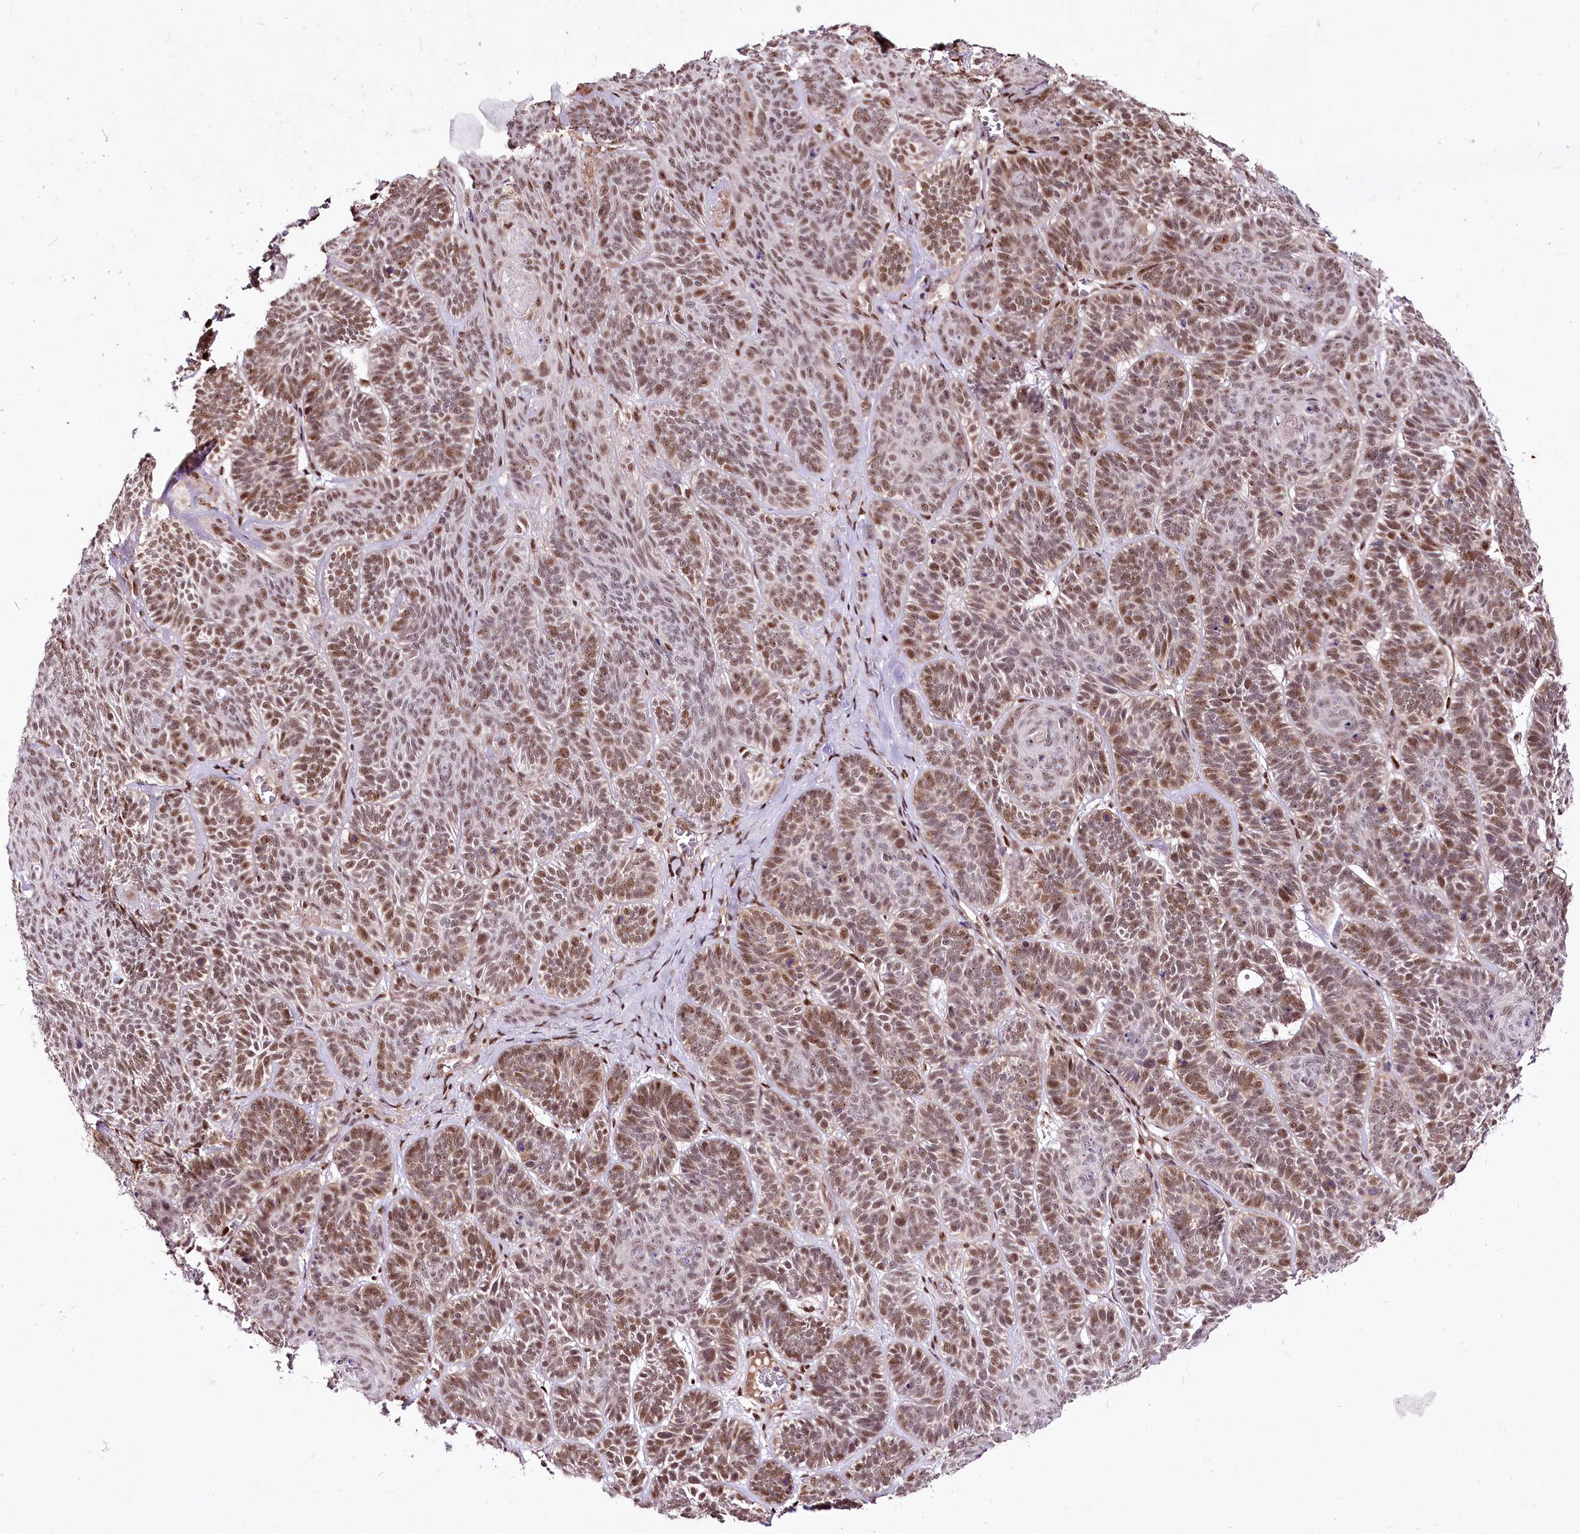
{"staining": {"intensity": "moderate", "quantity": ">75%", "location": "nuclear"}, "tissue": "skin cancer", "cell_type": "Tumor cells", "image_type": "cancer", "snomed": [{"axis": "morphology", "description": "Basal cell carcinoma"}, {"axis": "topography", "description": "Skin"}], "caption": "Immunohistochemical staining of skin basal cell carcinoma reveals medium levels of moderate nuclear protein positivity in approximately >75% of tumor cells. (brown staining indicates protein expression, while blue staining denotes nuclei).", "gene": "POLA2", "patient": {"sex": "male", "age": 85}}